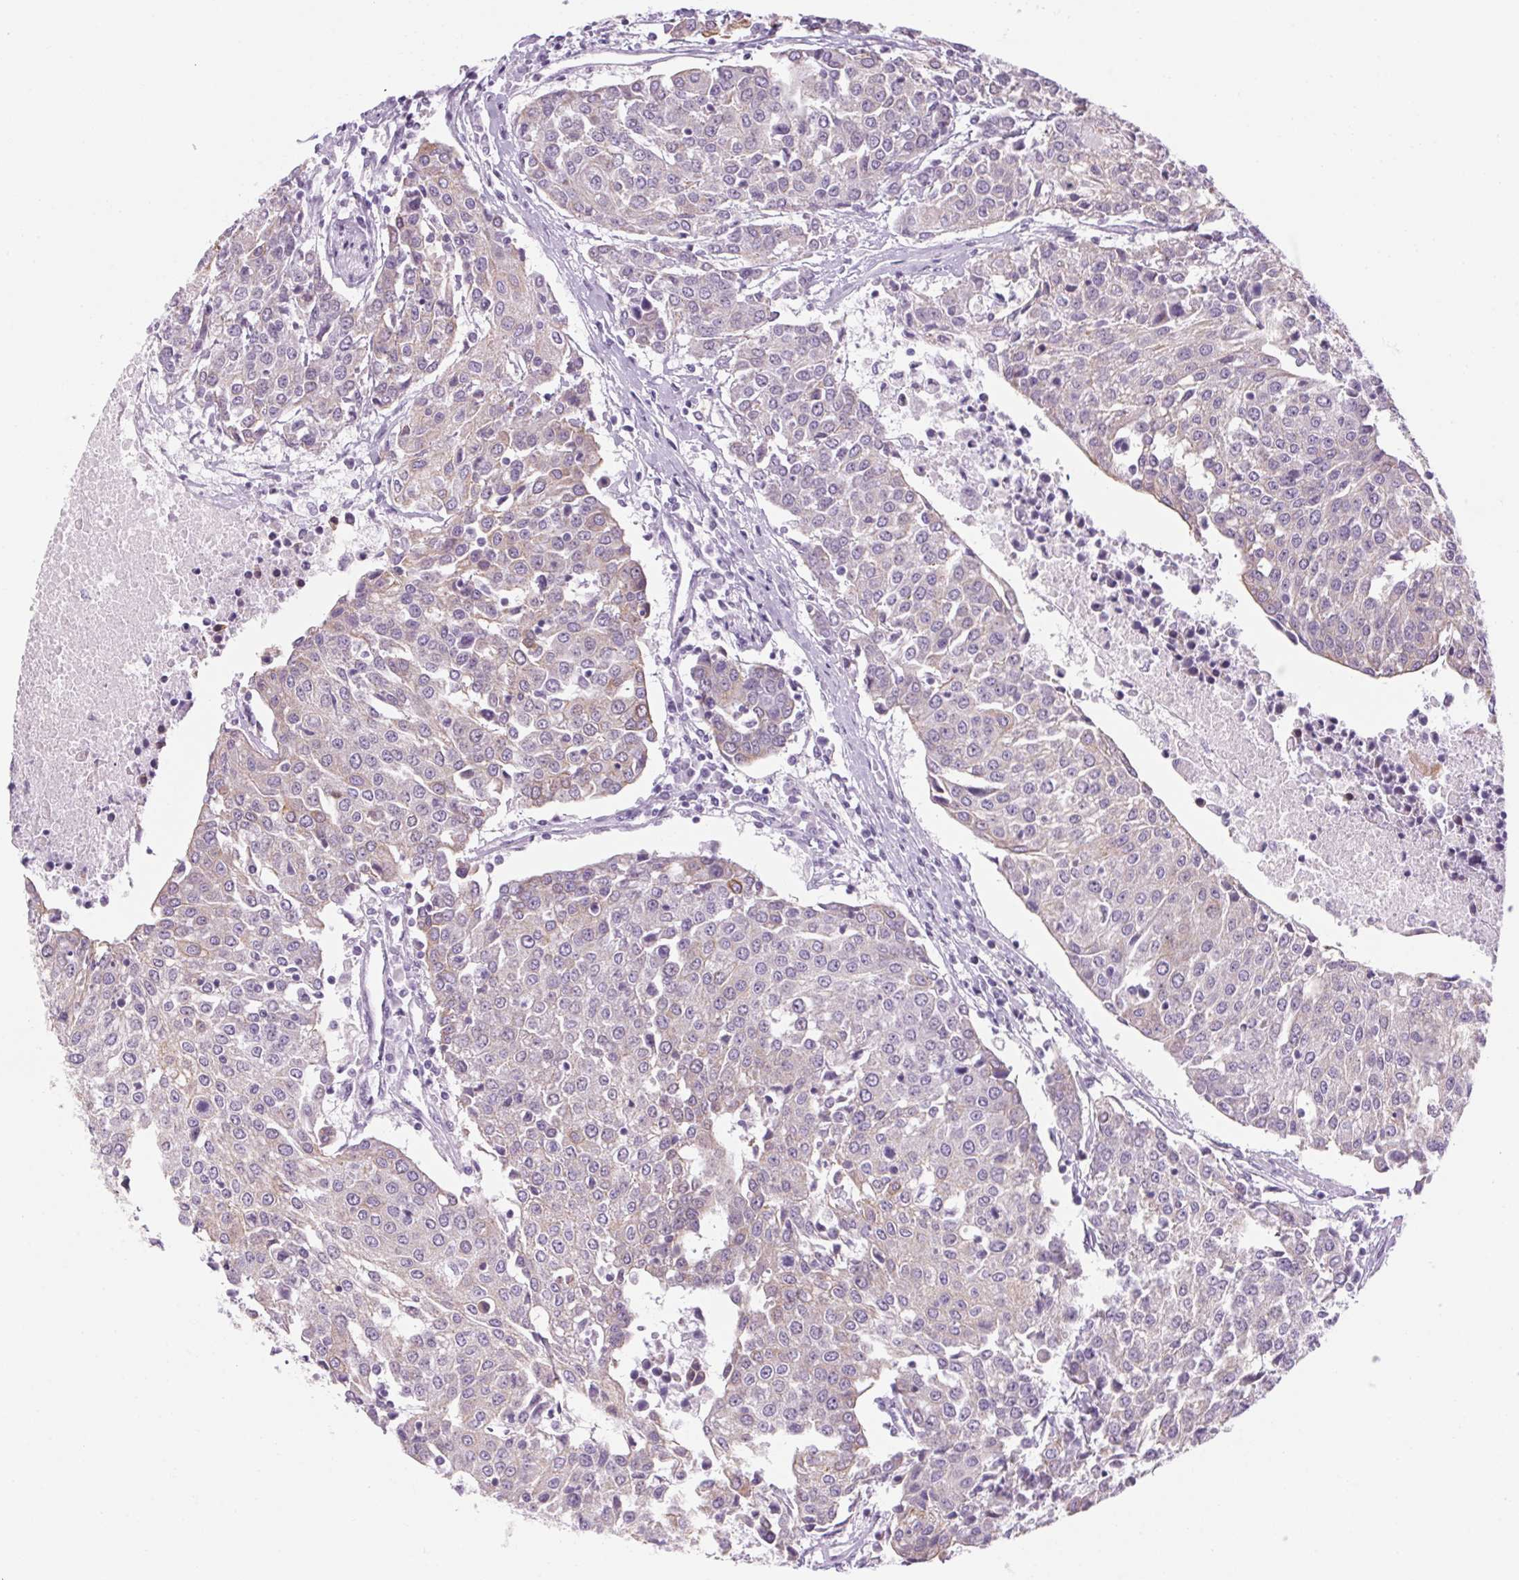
{"staining": {"intensity": "weak", "quantity": "<25%", "location": "cytoplasmic/membranous"}, "tissue": "urothelial cancer", "cell_type": "Tumor cells", "image_type": "cancer", "snomed": [{"axis": "morphology", "description": "Urothelial carcinoma, High grade"}, {"axis": "topography", "description": "Urinary bladder"}], "caption": "Tumor cells are negative for protein expression in human urothelial carcinoma (high-grade). (IHC, brightfield microscopy, high magnification).", "gene": "RPTN", "patient": {"sex": "female", "age": 85}}